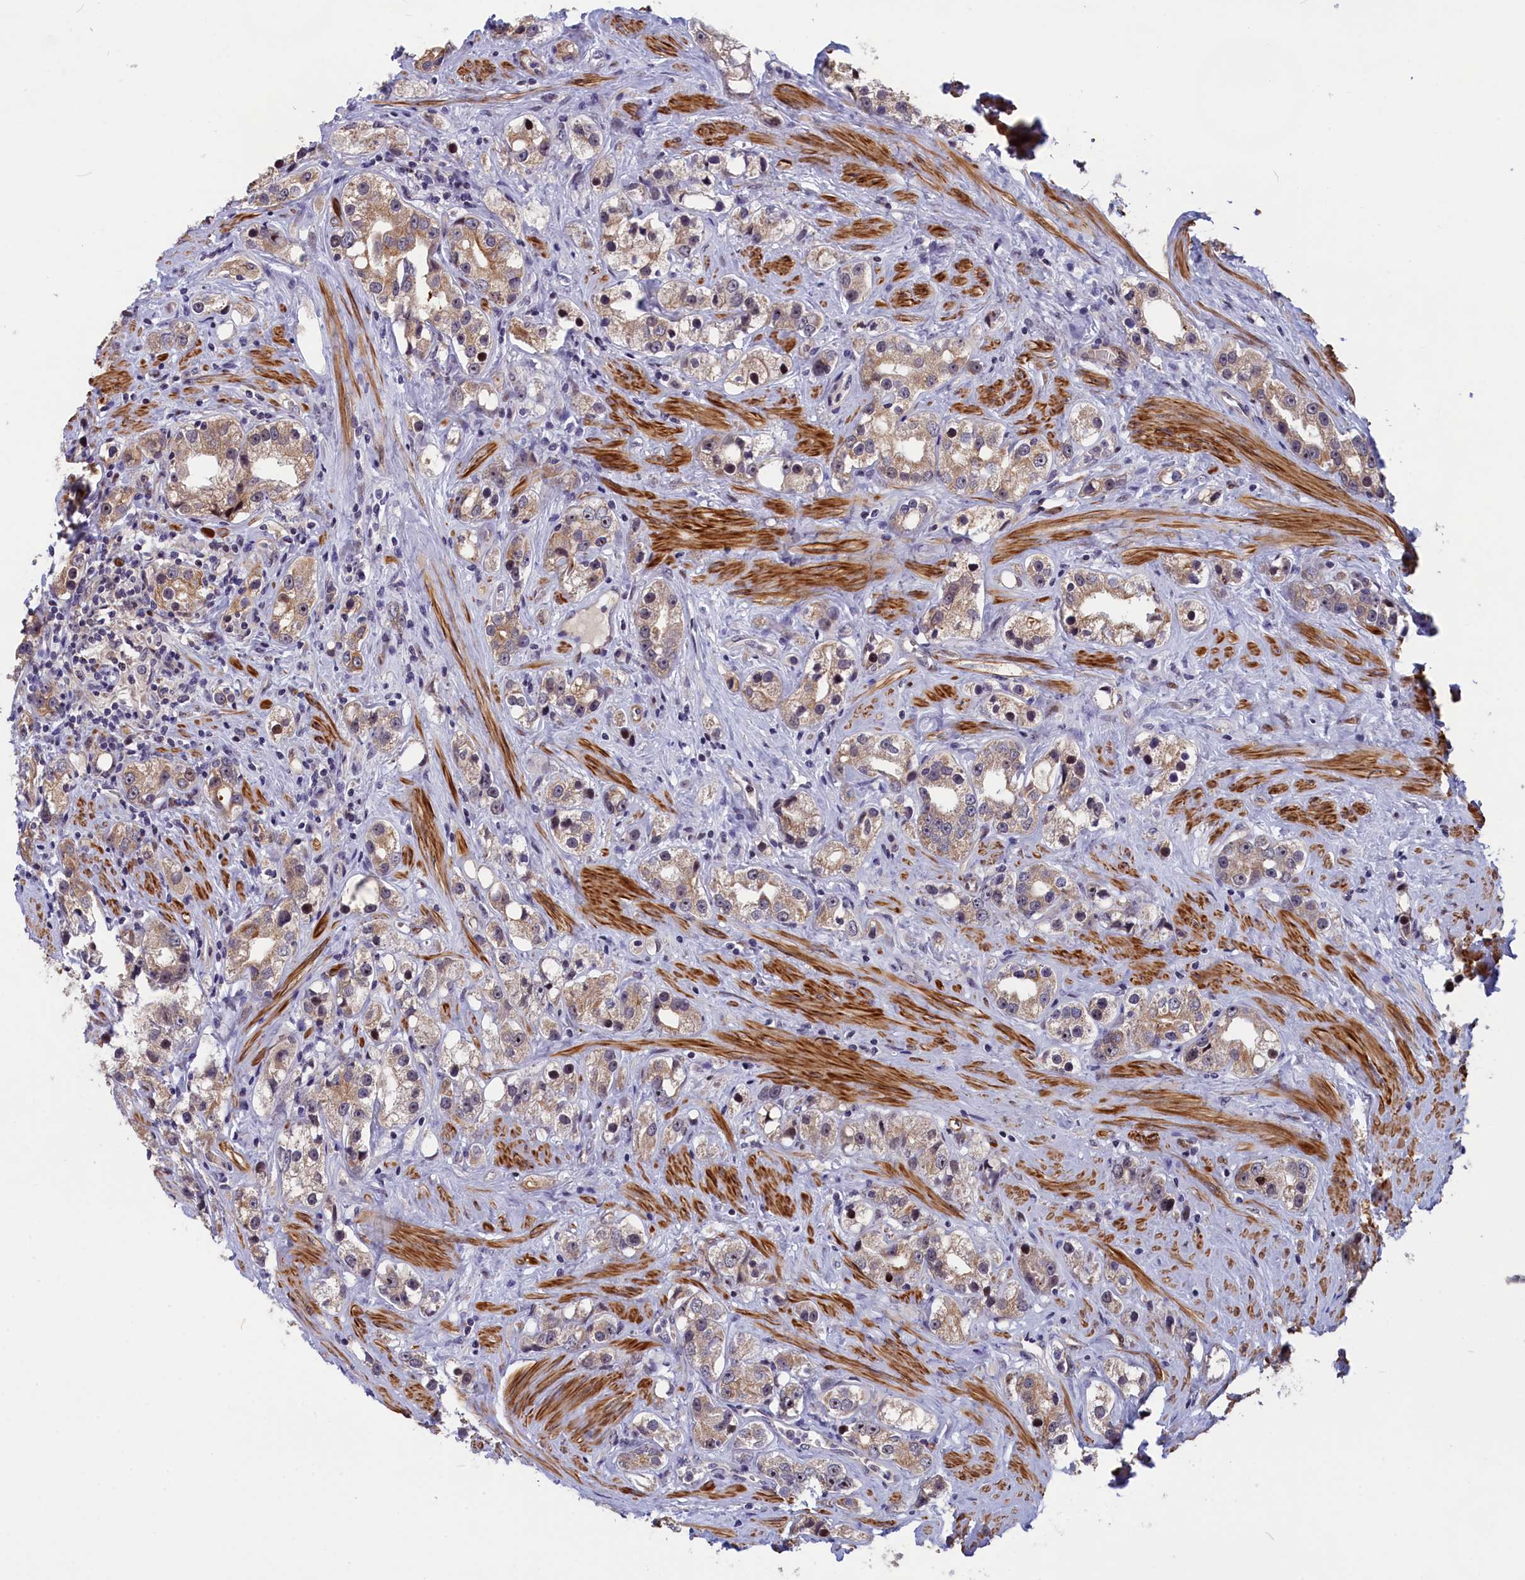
{"staining": {"intensity": "weak", "quantity": "25%-75%", "location": "cytoplasmic/membranous"}, "tissue": "prostate cancer", "cell_type": "Tumor cells", "image_type": "cancer", "snomed": [{"axis": "morphology", "description": "Adenocarcinoma, NOS"}, {"axis": "topography", "description": "Prostate"}], "caption": "Immunohistochemistry (DAB (3,3'-diaminobenzidine)) staining of human prostate cancer reveals weak cytoplasmic/membranous protein staining in about 25%-75% of tumor cells.", "gene": "ANKRD34B", "patient": {"sex": "male", "age": 79}}